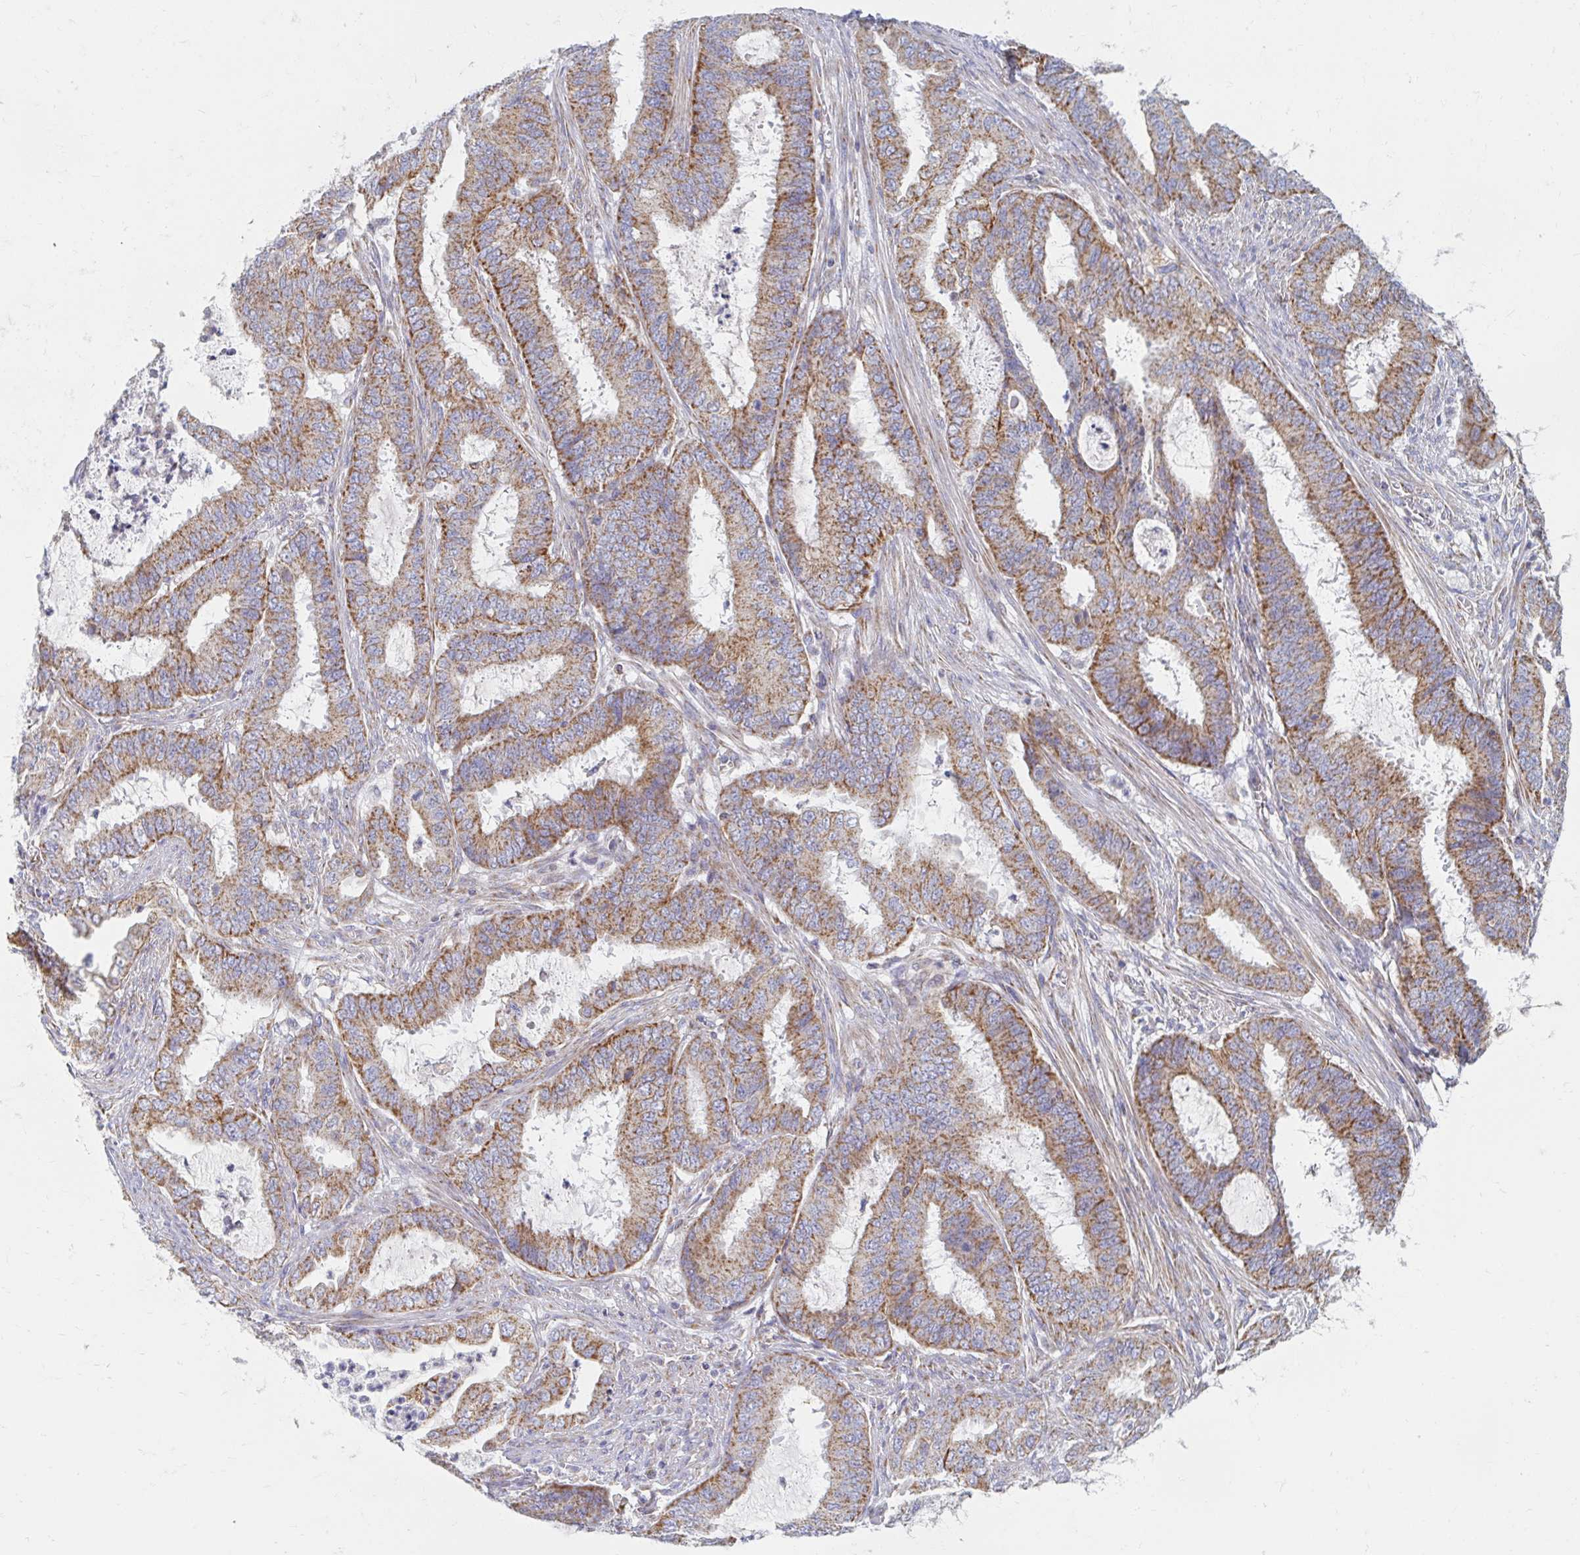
{"staining": {"intensity": "moderate", "quantity": ">75%", "location": "cytoplasmic/membranous"}, "tissue": "endometrial cancer", "cell_type": "Tumor cells", "image_type": "cancer", "snomed": [{"axis": "morphology", "description": "Adenocarcinoma, NOS"}, {"axis": "topography", "description": "Endometrium"}], "caption": "An image of human adenocarcinoma (endometrial) stained for a protein exhibits moderate cytoplasmic/membranous brown staining in tumor cells.", "gene": "MAVS", "patient": {"sex": "female", "age": 51}}